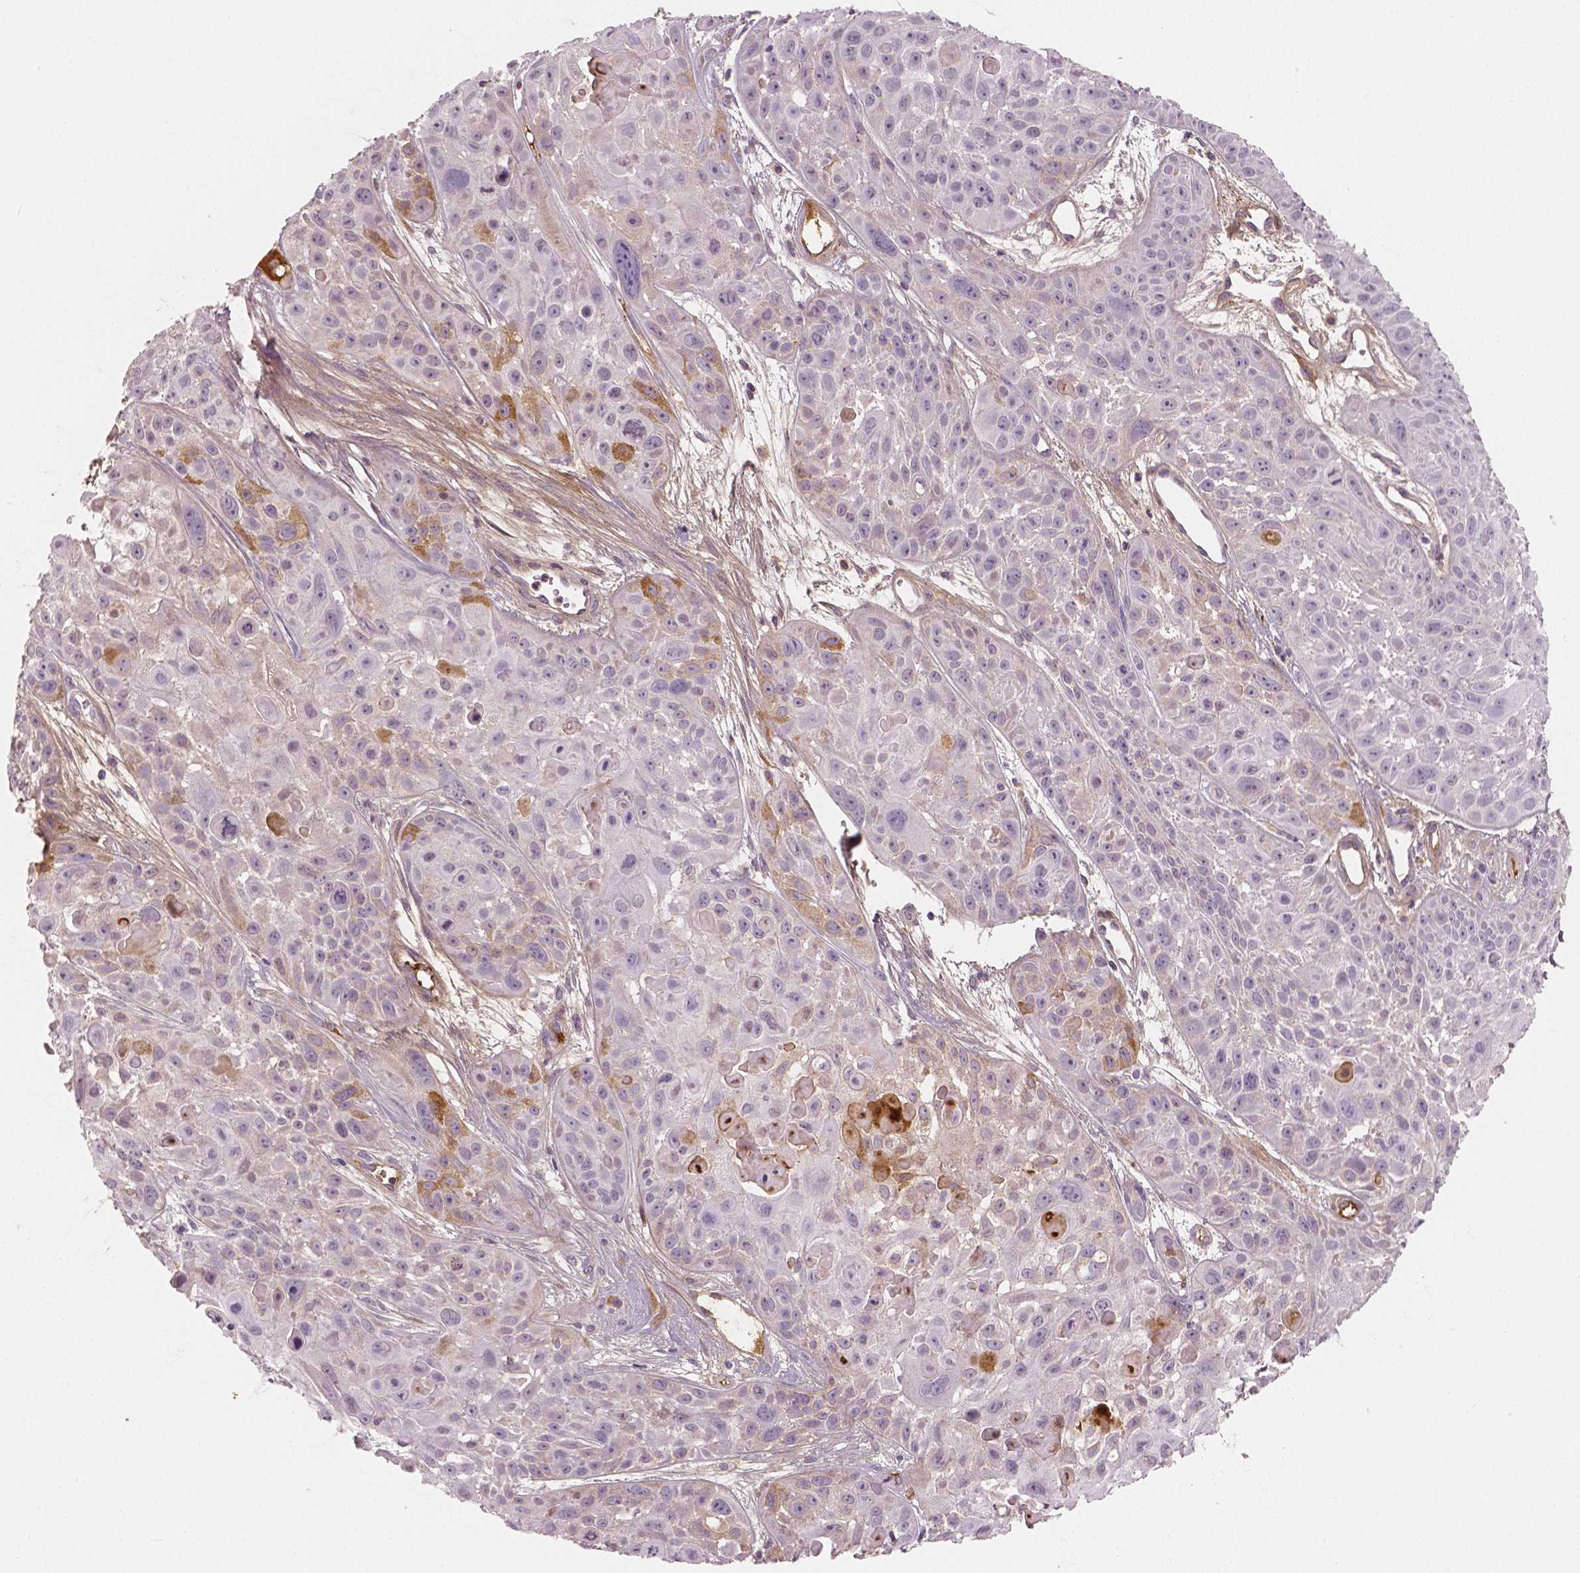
{"staining": {"intensity": "moderate", "quantity": "<25%", "location": "cytoplasmic/membranous"}, "tissue": "skin cancer", "cell_type": "Tumor cells", "image_type": "cancer", "snomed": [{"axis": "morphology", "description": "Squamous cell carcinoma, NOS"}, {"axis": "topography", "description": "Skin"}, {"axis": "topography", "description": "Anal"}], "caption": "Immunohistochemistry of squamous cell carcinoma (skin) reveals low levels of moderate cytoplasmic/membranous staining in about <25% of tumor cells.", "gene": "APOA4", "patient": {"sex": "female", "age": 75}}